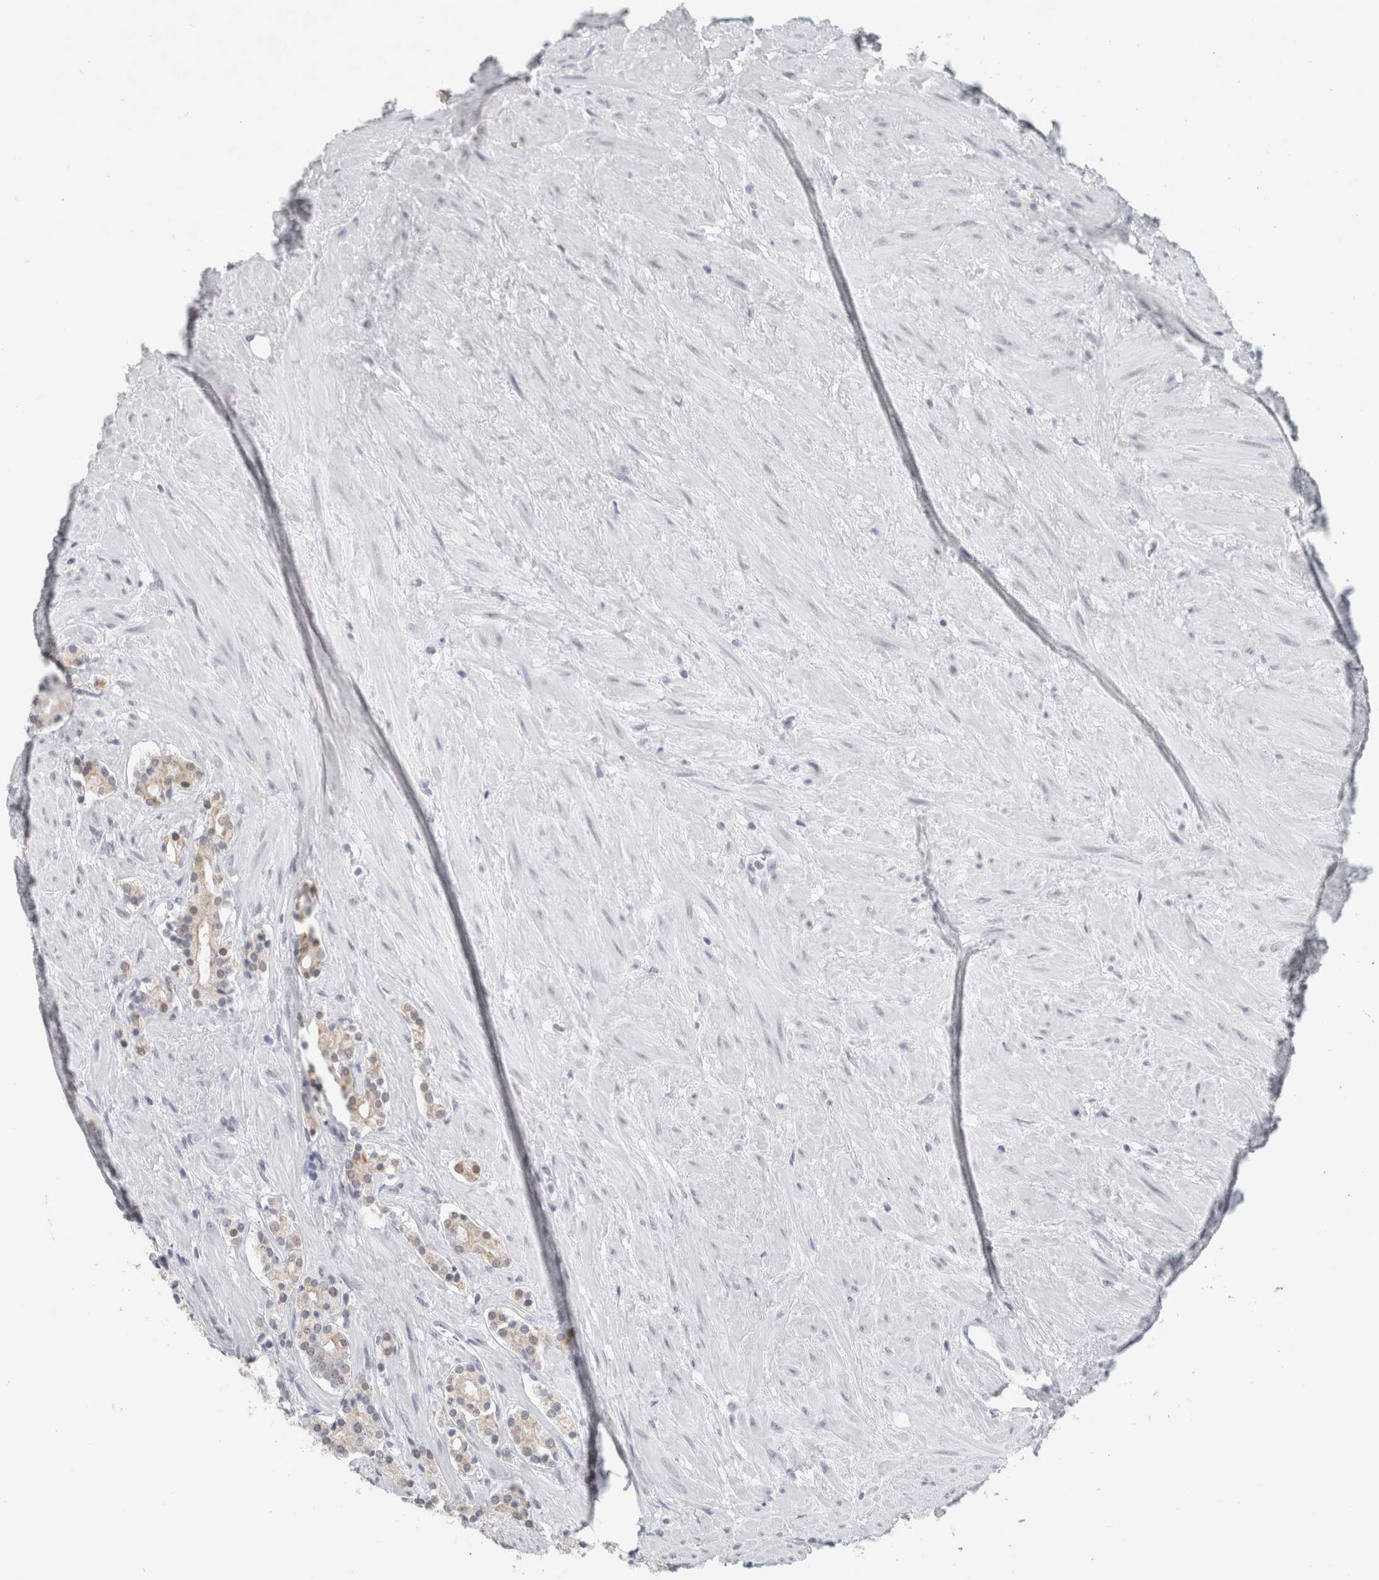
{"staining": {"intensity": "weak", "quantity": "<25%", "location": "cytoplasmic/membranous"}, "tissue": "prostate cancer", "cell_type": "Tumor cells", "image_type": "cancer", "snomed": [{"axis": "morphology", "description": "Adenocarcinoma, High grade"}, {"axis": "topography", "description": "Prostate"}], "caption": "A high-resolution histopathology image shows IHC staining of prostate high-grade adenocarcinoma, which reveals no significant staining in tumor cells.", "gene": "SMARCC1", "patient": {"sex": "male", "age": 71}}